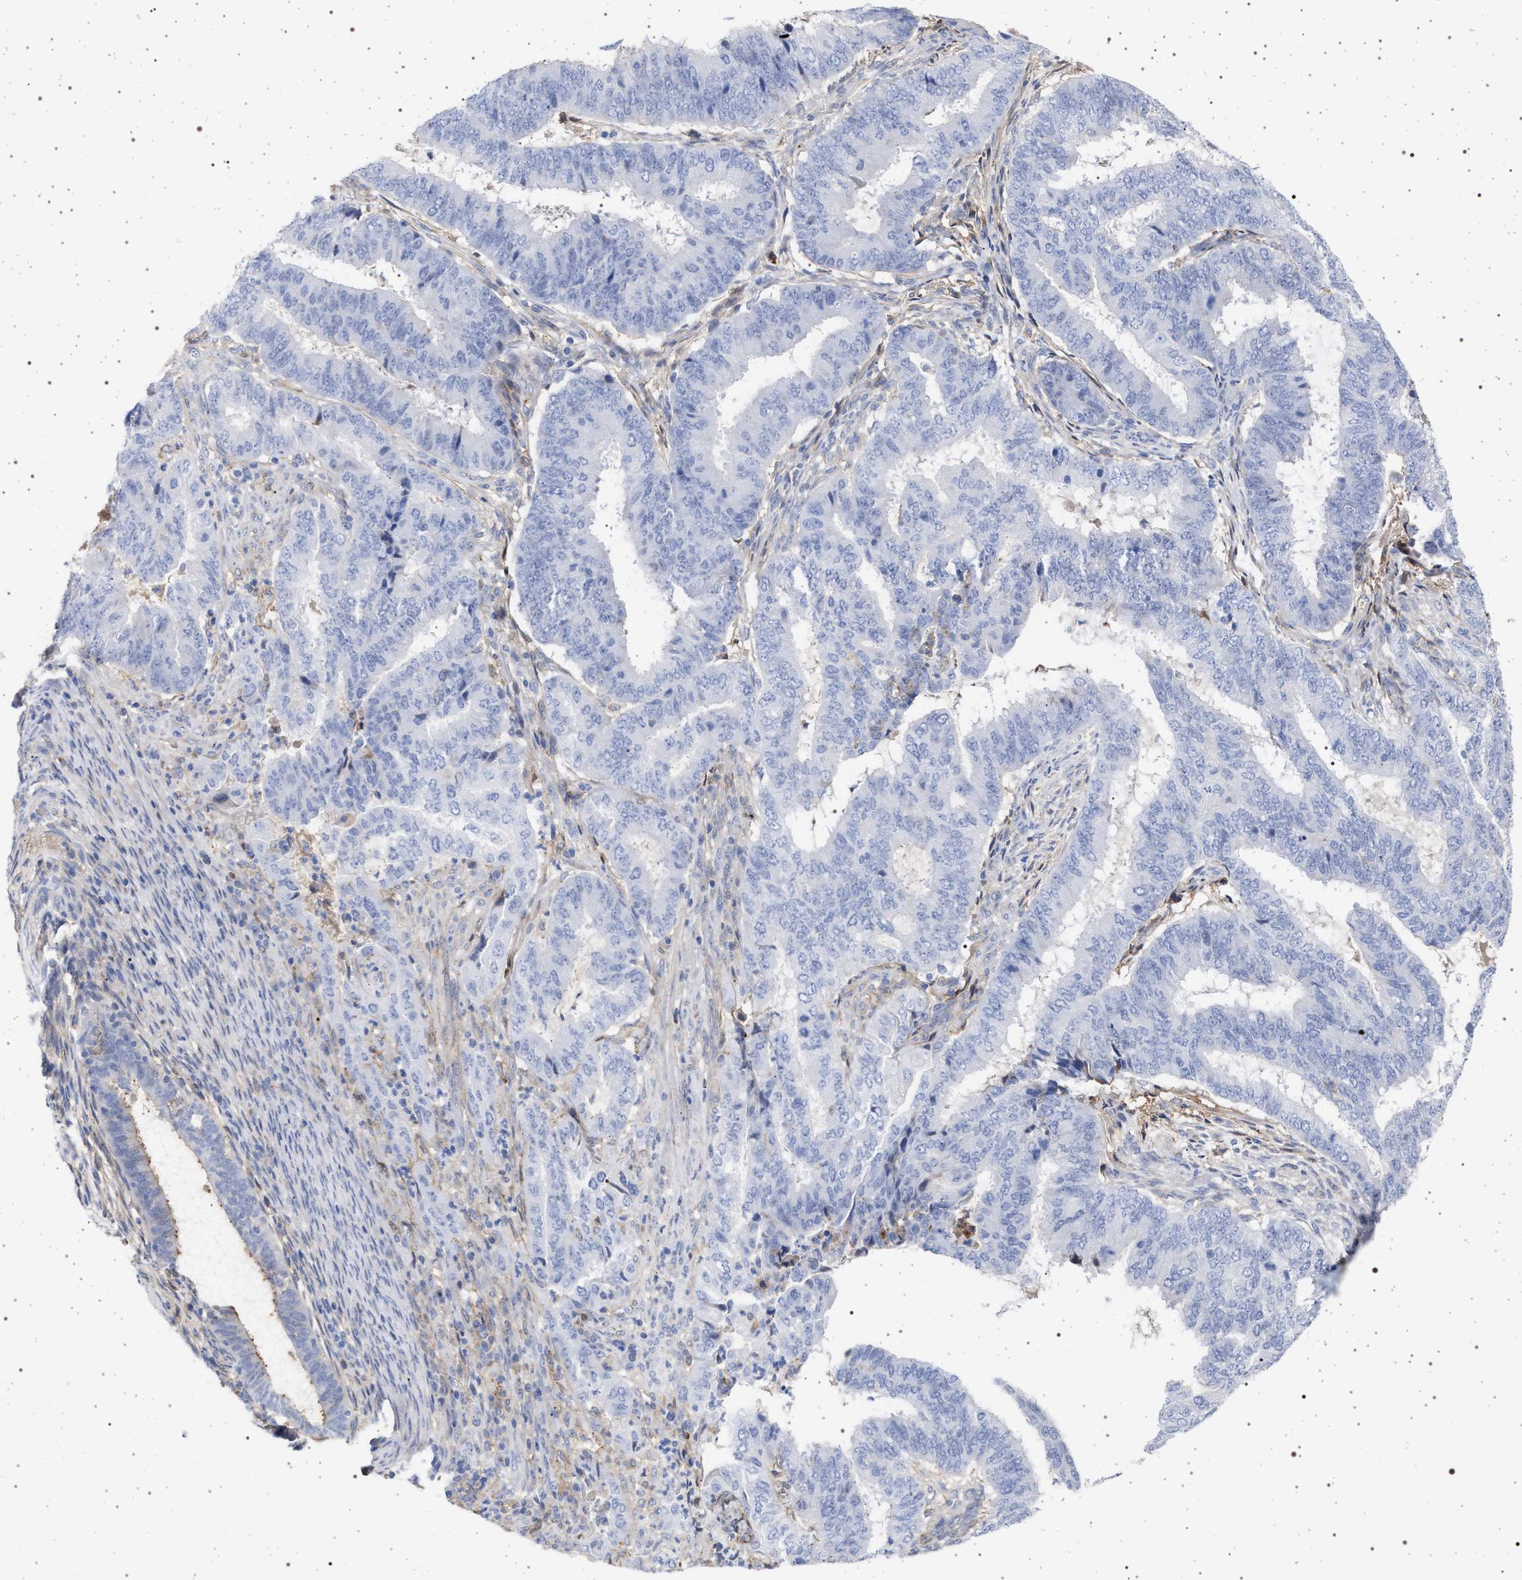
{"staining": {"intensity": "negative", "quantity": "none", "location": "none"}, "tissue": "endometrial cancer", "cell_type": "Tumor cells", "image_type": "cancer", "snomed": [{"axis": "morphology", "description": "Adenocarcinoma, NOS"}, {"axis": "topography", "description": "Endometrium"}], "caption": "This is an IHC photomicrograph of human endometrial adenocarcinoma. There is no staining in tumor cells.", "gene": "PLG", "patient": {"sex": "female", "age": 51}}